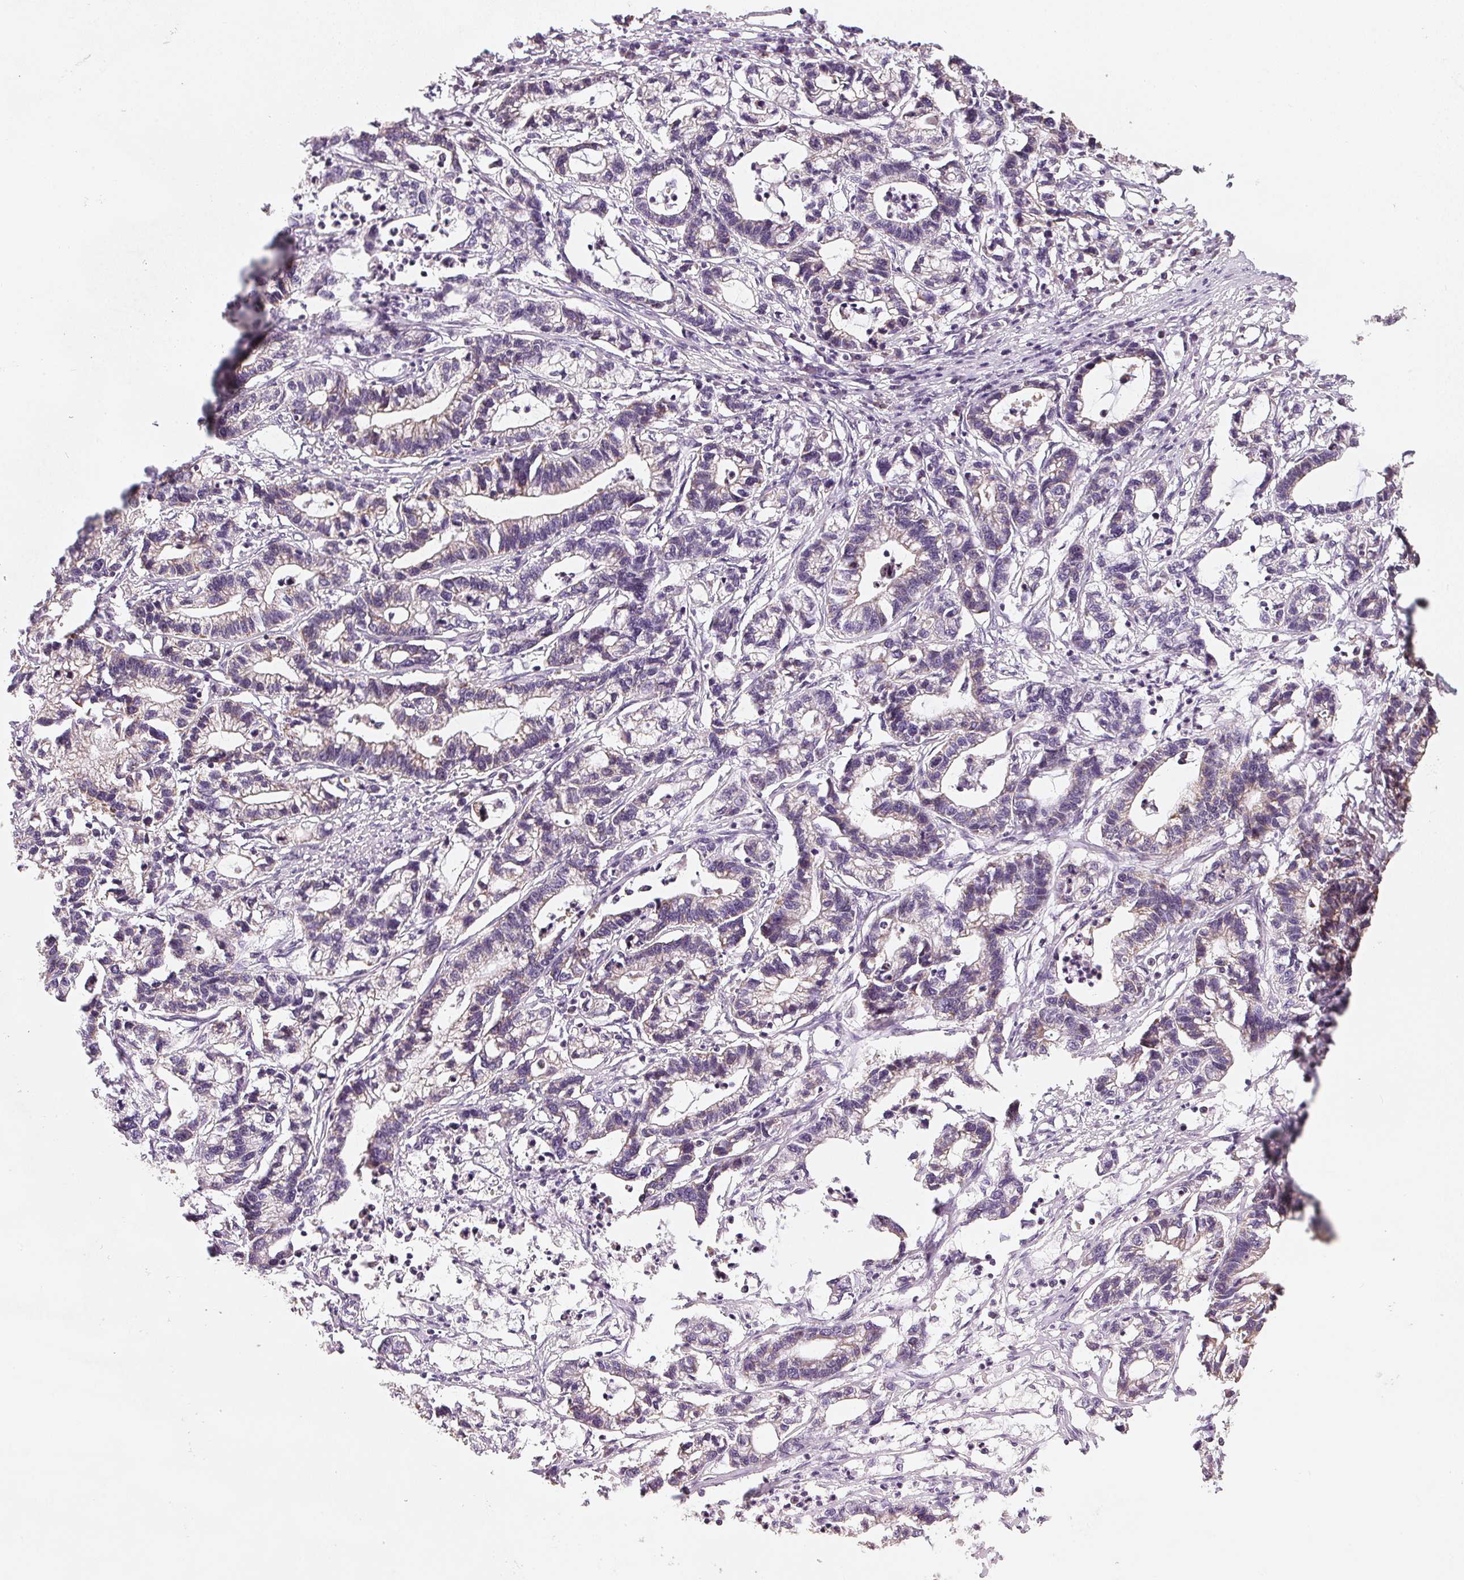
{"staining": {"intensity": "weak", "quantity": "<25%", "location": "cytoplasmic/membranous"}, "tissue": "stomach cancer", "cell_type": "Tumor cells", "image_type": "cancer", "snomed": [{"axis": "morphology", "description": "Adenocarcinoma, NOS"}, {"axis": "topography", "description": "Stomach"}], "caption": "Stomach cancer (adenocarcinoma) was stained to show a protein in brown. There is no significant expression in tumor cells.", "gene": "COQ7", "patient": {"sex": "male", "age": 83}}